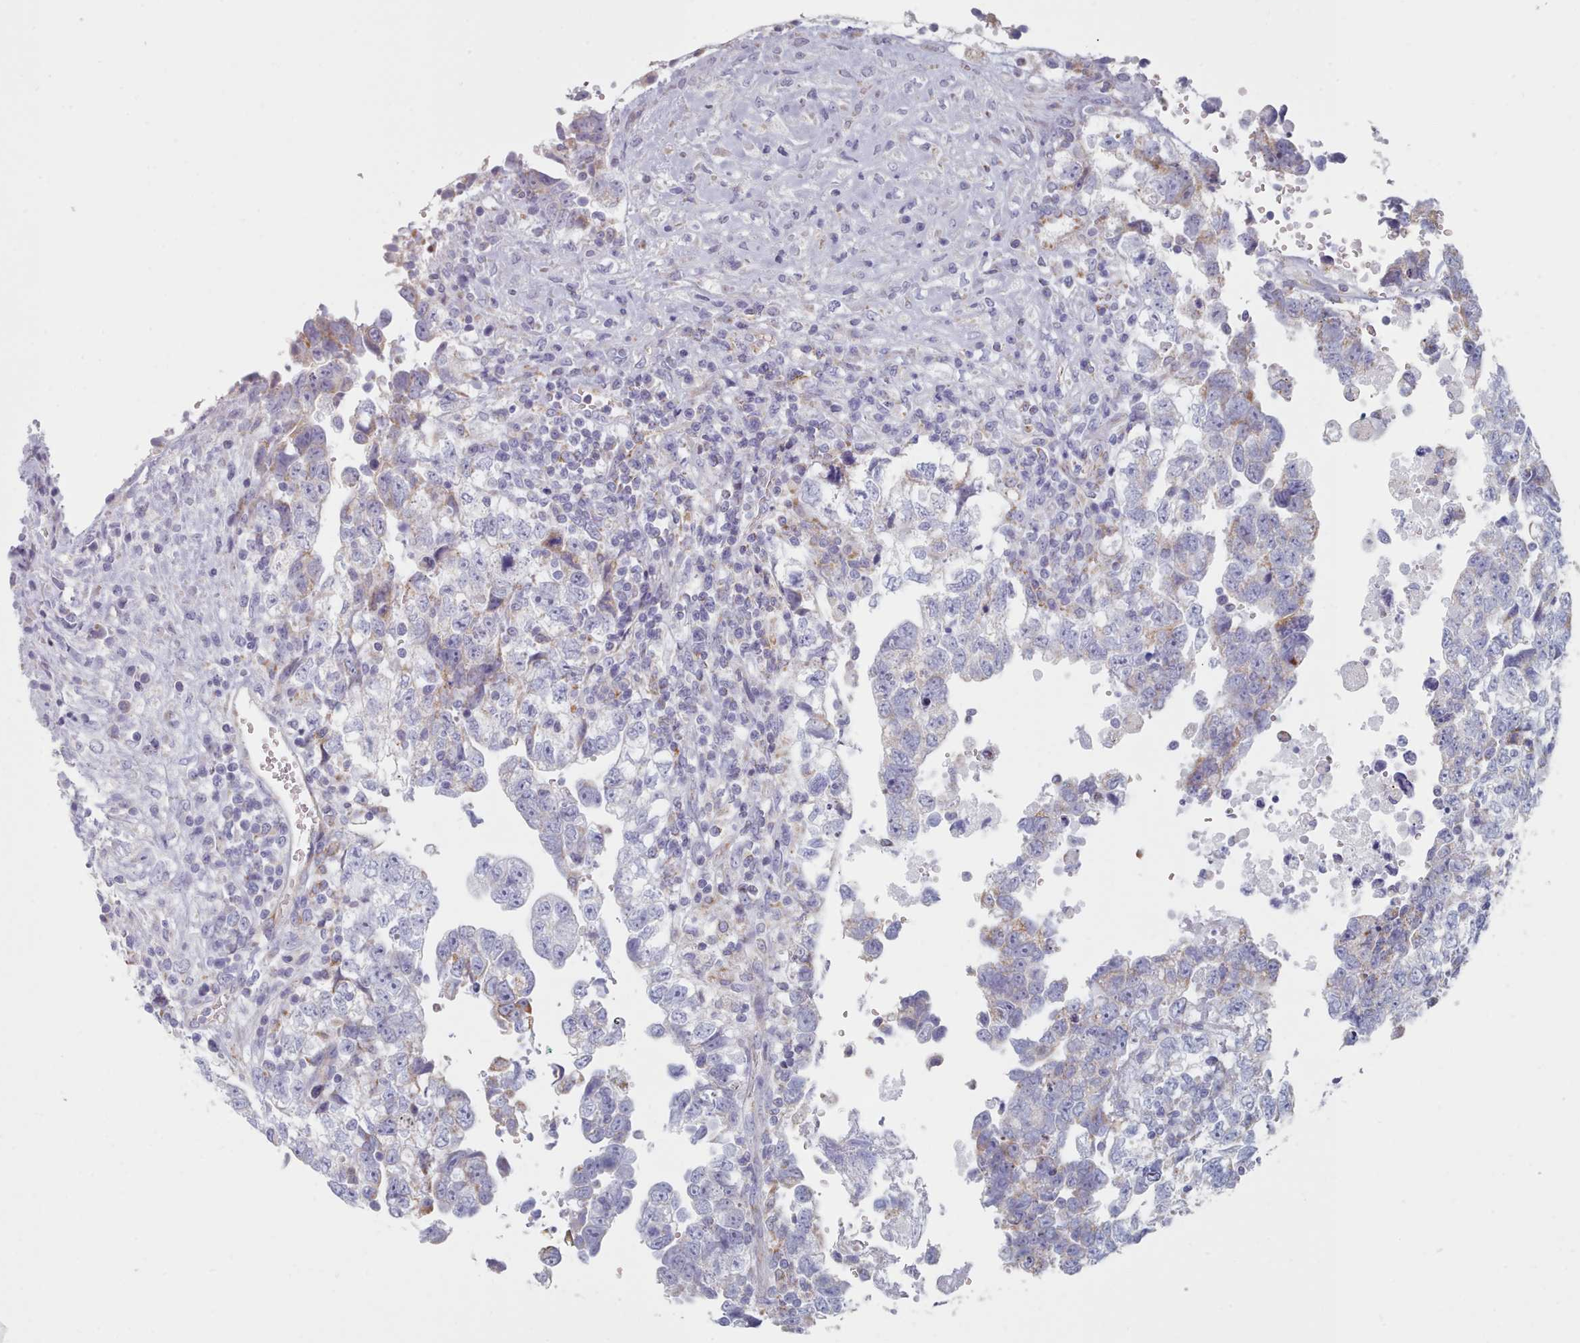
{"staining": {"intensity": "moderate", "quantity": "<25%", "location": "cytoplasmic/membranous"}, "tissue": "testis cancer", "cell_type": "Tumor cells", "image_type": "cancer", "snomed": [{"axis": "morphology", "description": "Carcinoma, Embryonal, NOS"}, {"axis": "topography", "description": "Testis"}], "caption": "Protein expression analysis of human testis embryonal carcinoma reveals moderate cytoplasmic/membranous expression in about <25% of tumor cells.", "gene": "FAM170B", "patient": {"sex": "male", "age": 37}}